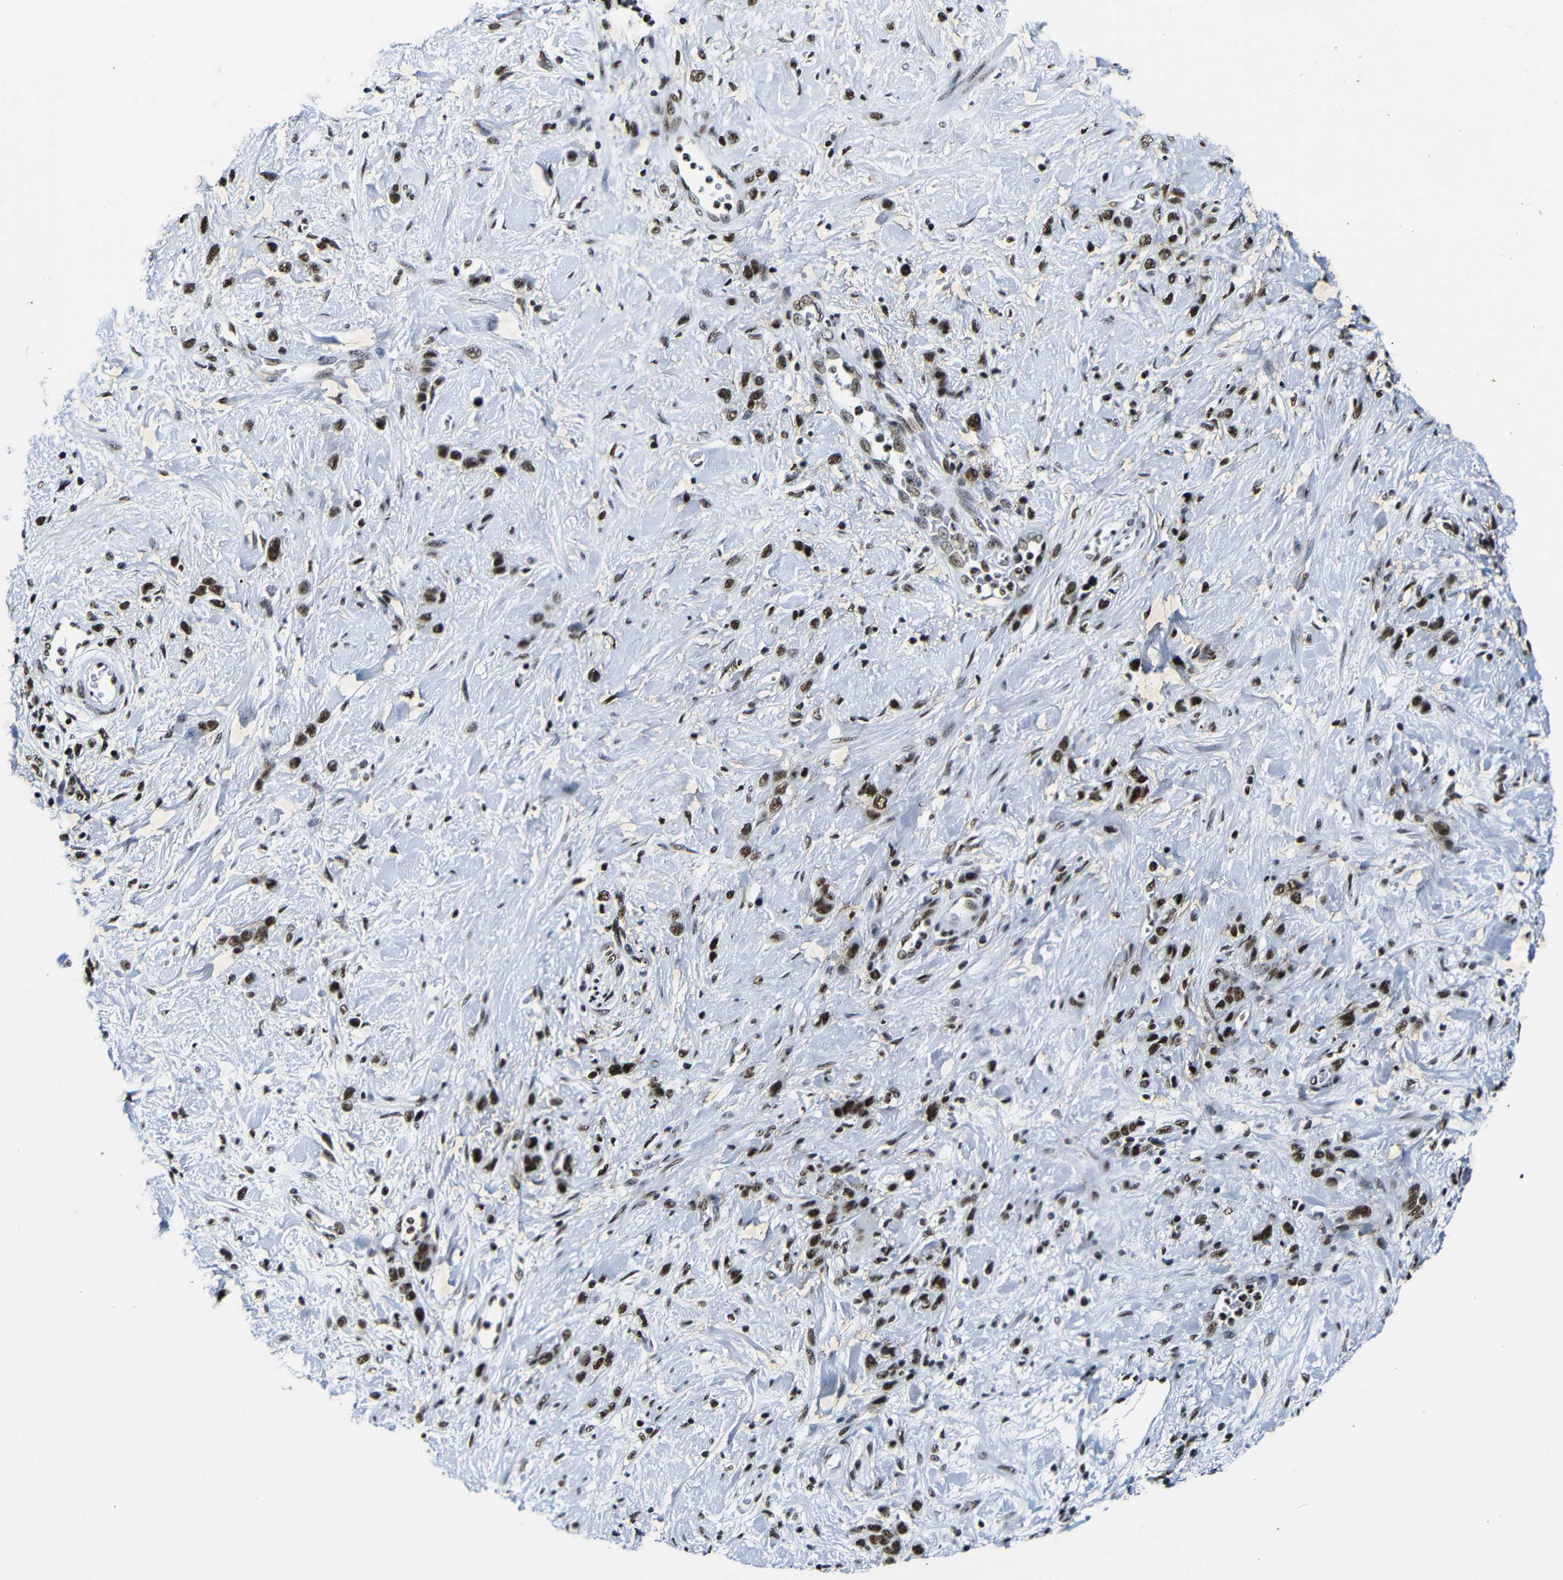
{"staining": {"intensity": "strong", "quantity": ">75%", "location": "nuclear"}, "tissue": "stomach cancer", "cell_type": "Tumor cells", "image_type": "cancer", "snomed": [{"axis": "morphology", "description": "Adenocarcinoma, NOS"}, {"axis": "morphology", "description": "Adenocarcinoma, High grade"}, {"axis": "topography", "description": "Stomach, upper"}, {"axis": "topography", "description": "Stomach, lower"}], "caption": "Brown immunohistochemical staining in stomach adenocarcinoma displays strong nuclear positivity in about >75% of tumor cells. (Stains: DAB in brown, nuclei in blue, Microscopy: brightfield microscopy at high magnification).", "gene": "SRSF1", "patient": {"sex": "female", "age": 65}}